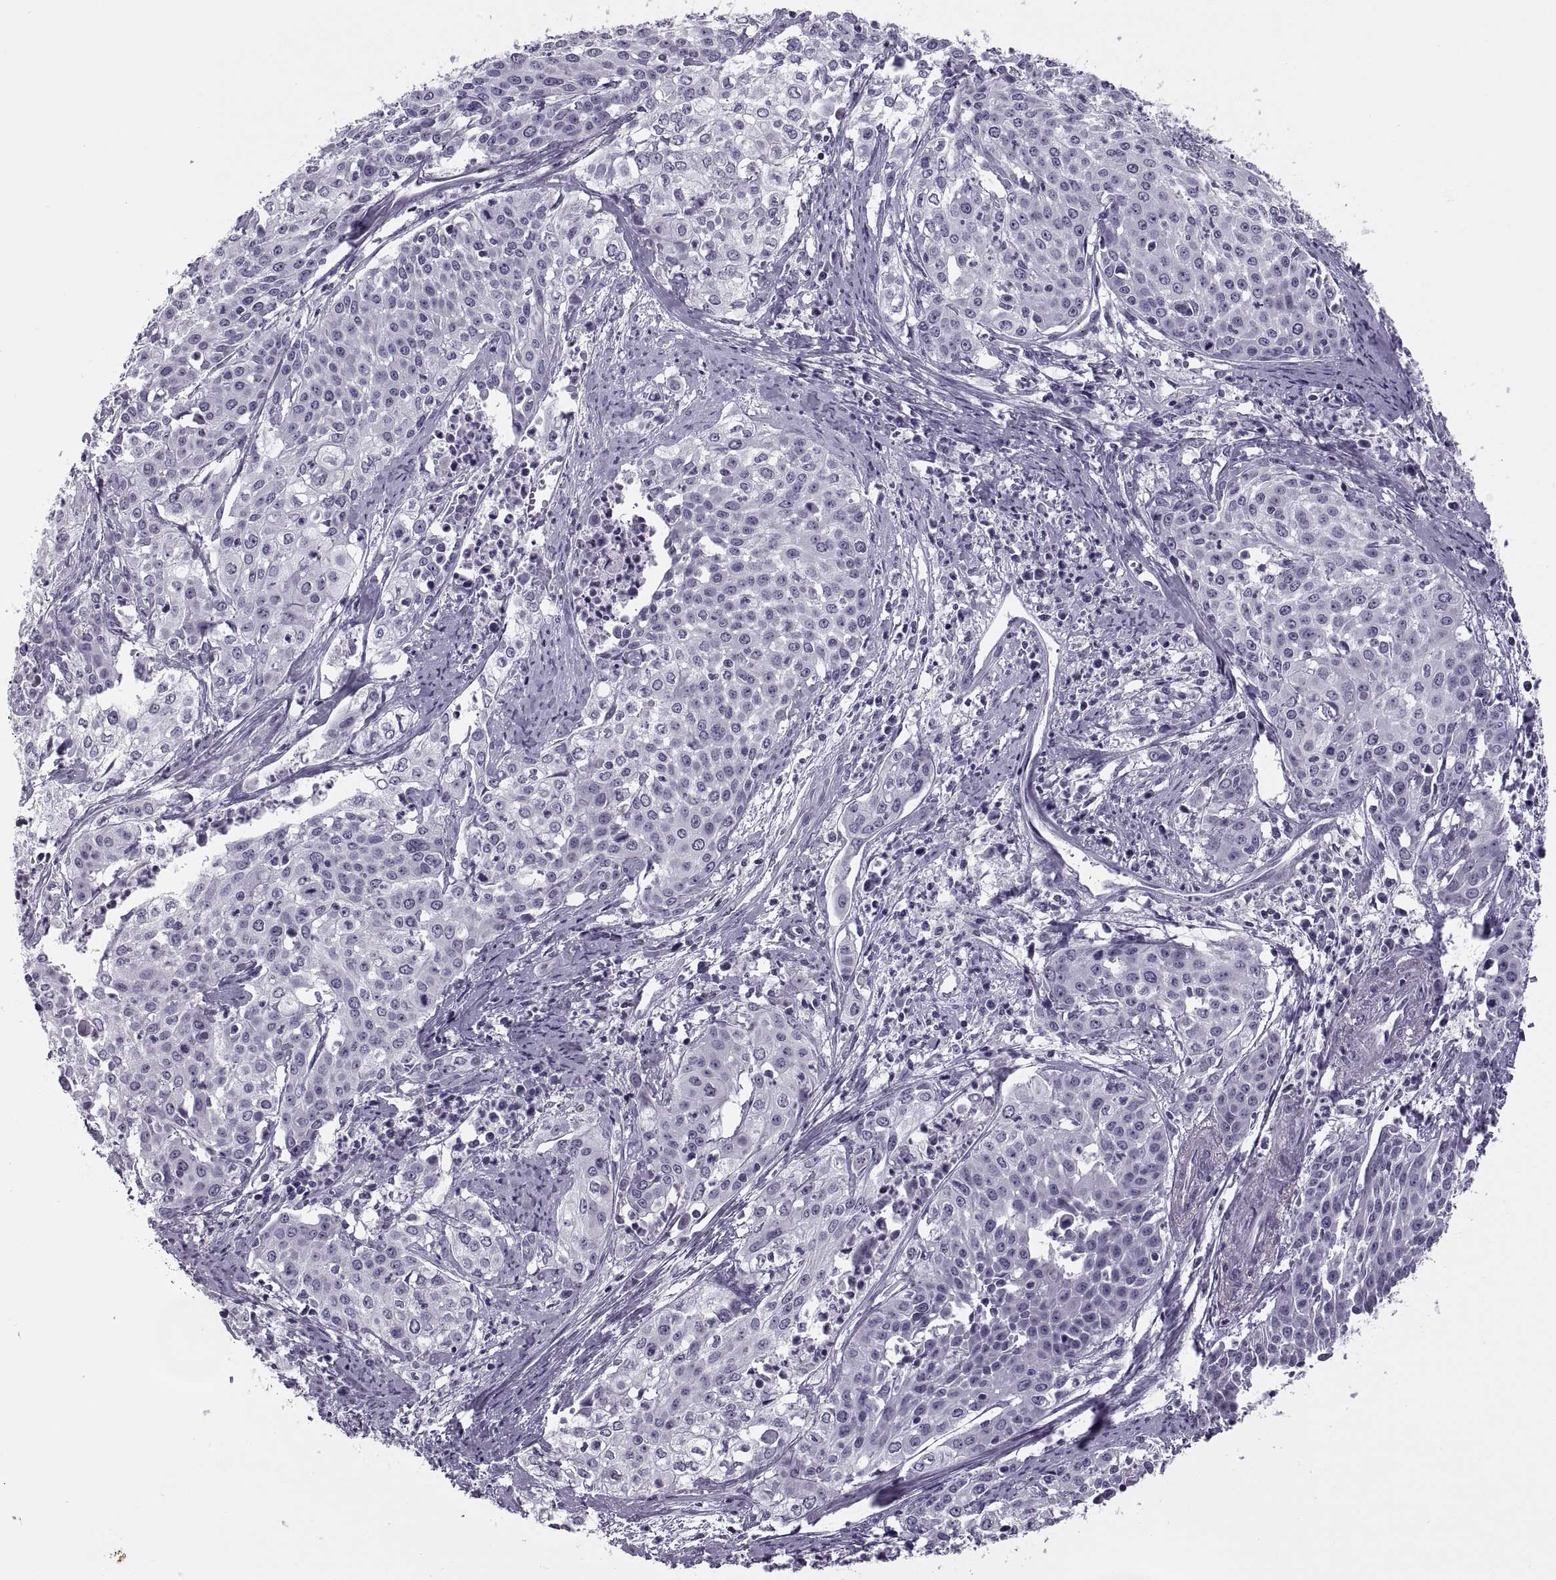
{"staining": {"intensity": "negative", "quantity": "none", "location": "none"}, "tissue": "cervical cancer", "cell_type": "Tumor cells", "image_type": "cancer", "snomed": [{"axis": "morphology", "description": "Squamous cell carcinoma, NOS"}, {"axis": "topography", "description": "Cervix"}], "caption": "Histopathology image shows no significant protein staining in tumor cells of squamous cell carcinoma (cervical).", "gene": "TBC1D3G", "patient": {"sex": "female", "age": 39}}